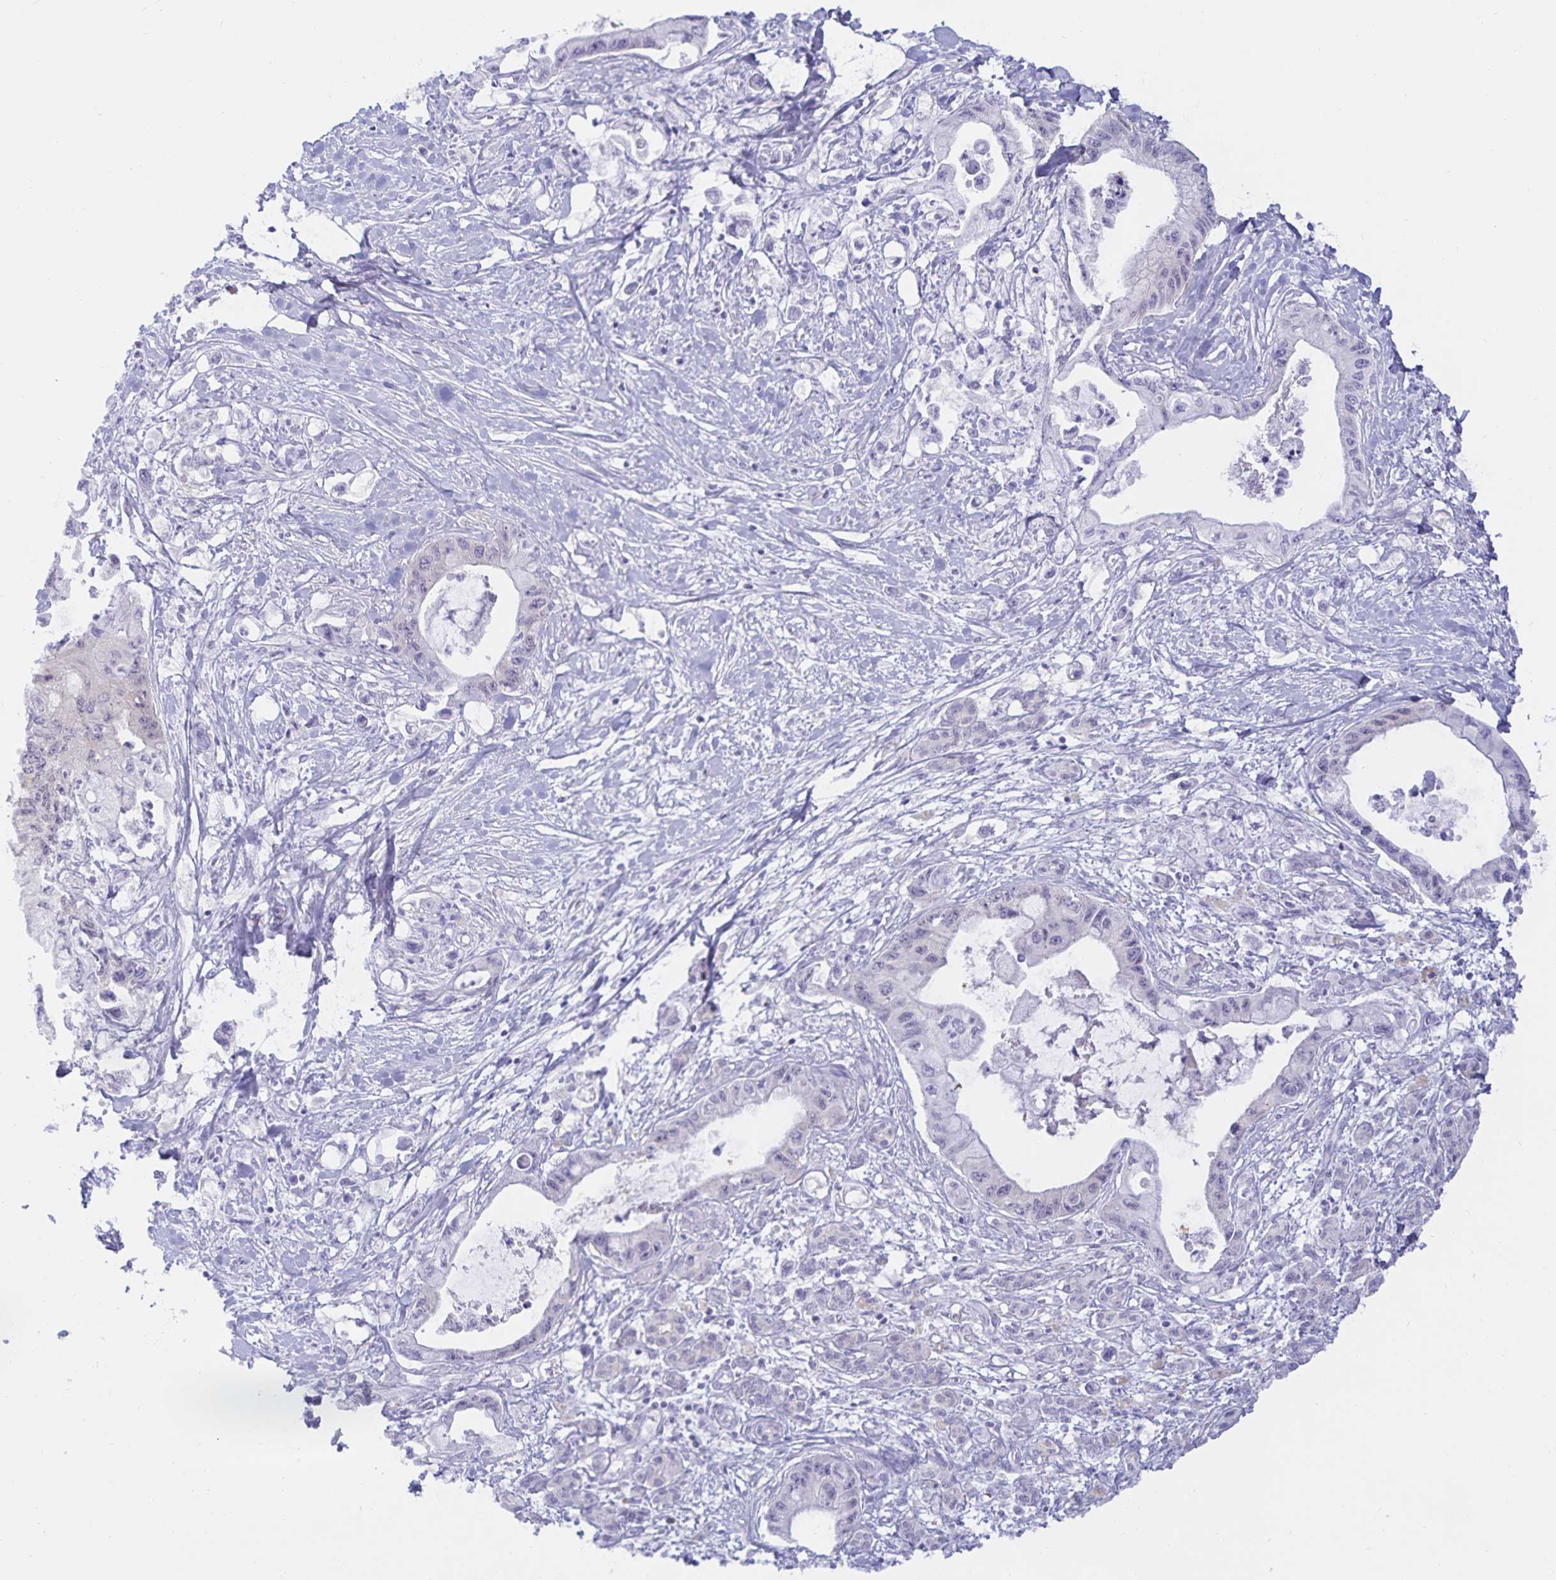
{"staining": {"intensity": "negative", "quantity": "none", "location": "none"}, "tissue": "pancreatic cancer", "cell_type": "Tumor cells", "image_type": "cancer", "snomed": [{"axis": "morphology", "description": "Adenocarcinoma, NOS"}, {"axis": "topography", "description": "Pancreas"}], "caption": "Immunohistochemistry (IHC) of pancreatic cancer (adenocarcinoma) reveals no expression in tumor cells.", "gene": "MON2", "patient": {"sex": "male", "age": 61}}